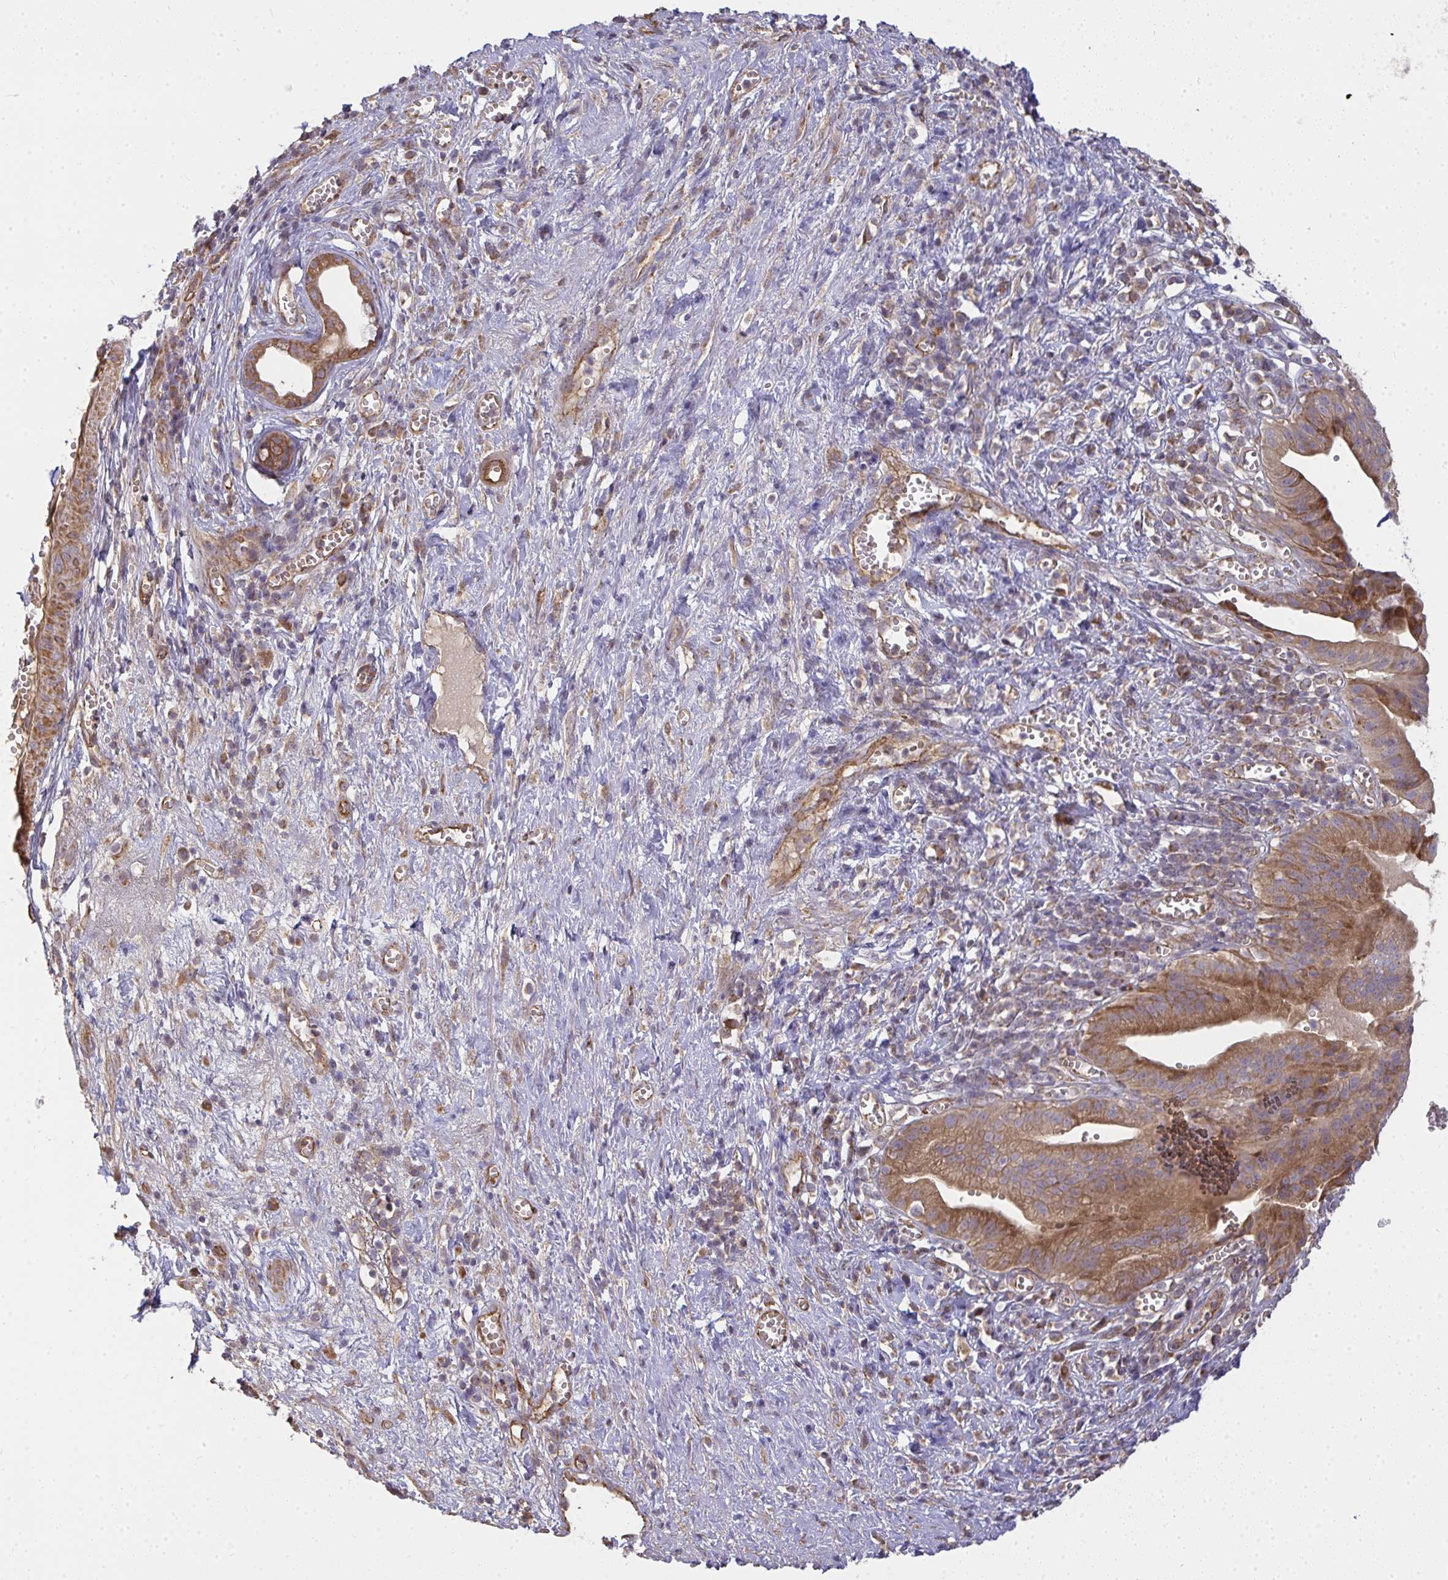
{"staining": {"intensity": "moderate", "quantity": ">75%", "location": "cytoplasmic/membranous"}, "tissue": "pancreatic cancer", "cell_type": "Tumor cells", "image_type": "cancer", "snomed": [{"axis": "morphology", "description": "Adenocarcinoma, NOS"}, {"axis": "topography", "description": "Pancreas"}], "caption": "A high-resolution micrograph shows immunohistochemistry staining of pancreatic cancer (adenocarcinoma), which displays moderate cytoplasmic/membranous positivity in about >75% of tumor cells.", "gene": "B4GALT6", "patient": {"sex": "female", "age": 73}}